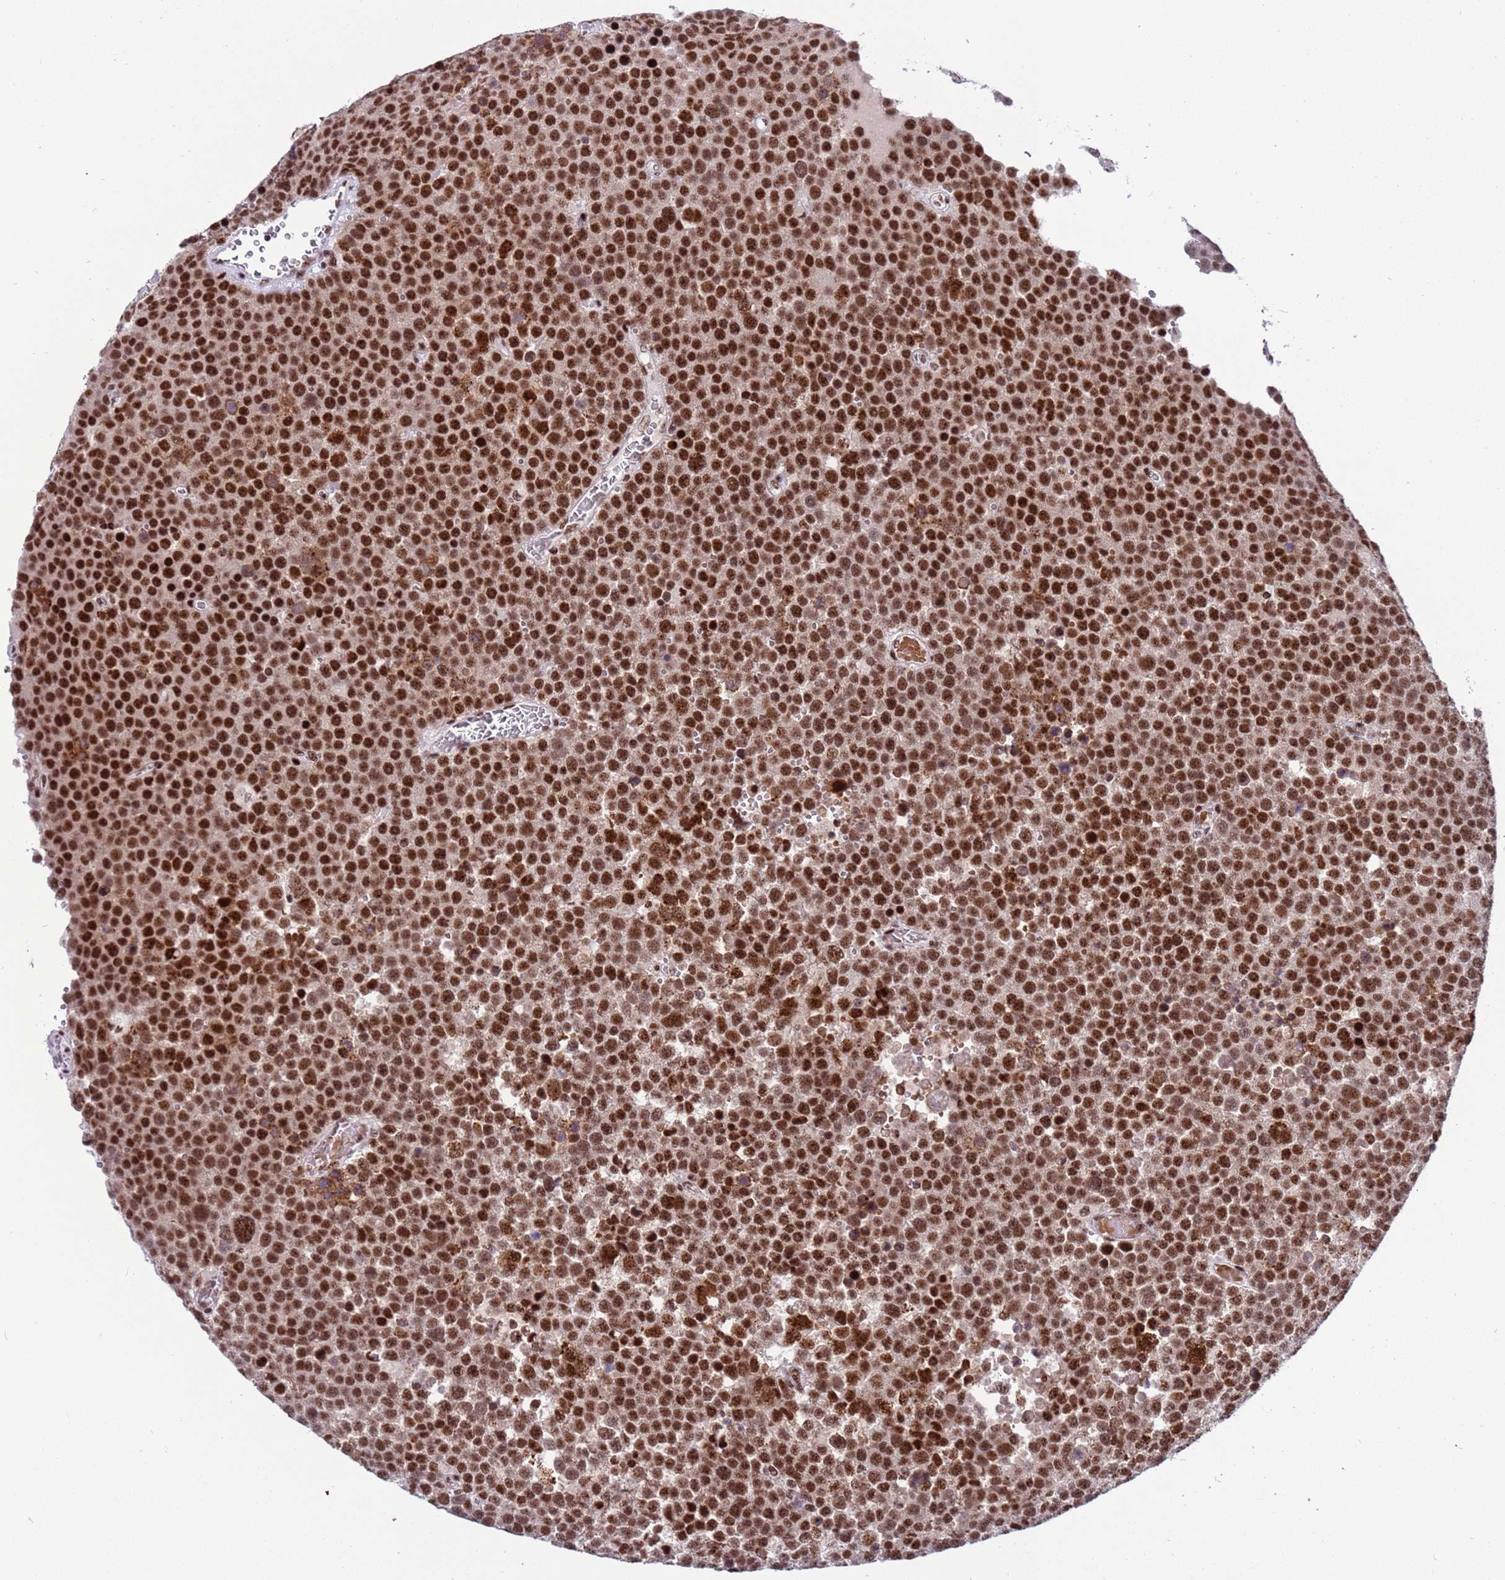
{"staining": {"intensity": "strong", "quantity": ">75%", "location": "nuclear"}, "tissue": "testis cancer", "cell_type": "Tumor cells", "image_type": "cancer", "snomed": [{"axis": "morphology", "description": "Seminoma, NOS"}, {"axis": "topography", "description": "Testis"}], "caption": "This histopathology image displays seminoma (testis) stained with IHC to label a protein in brown. The nuclear of tumor cells show strong positivity for the protein. Nuclei are counter-stained blue.", "gene": "THOC2", "patient": {"sex": "male", "age": 71}}